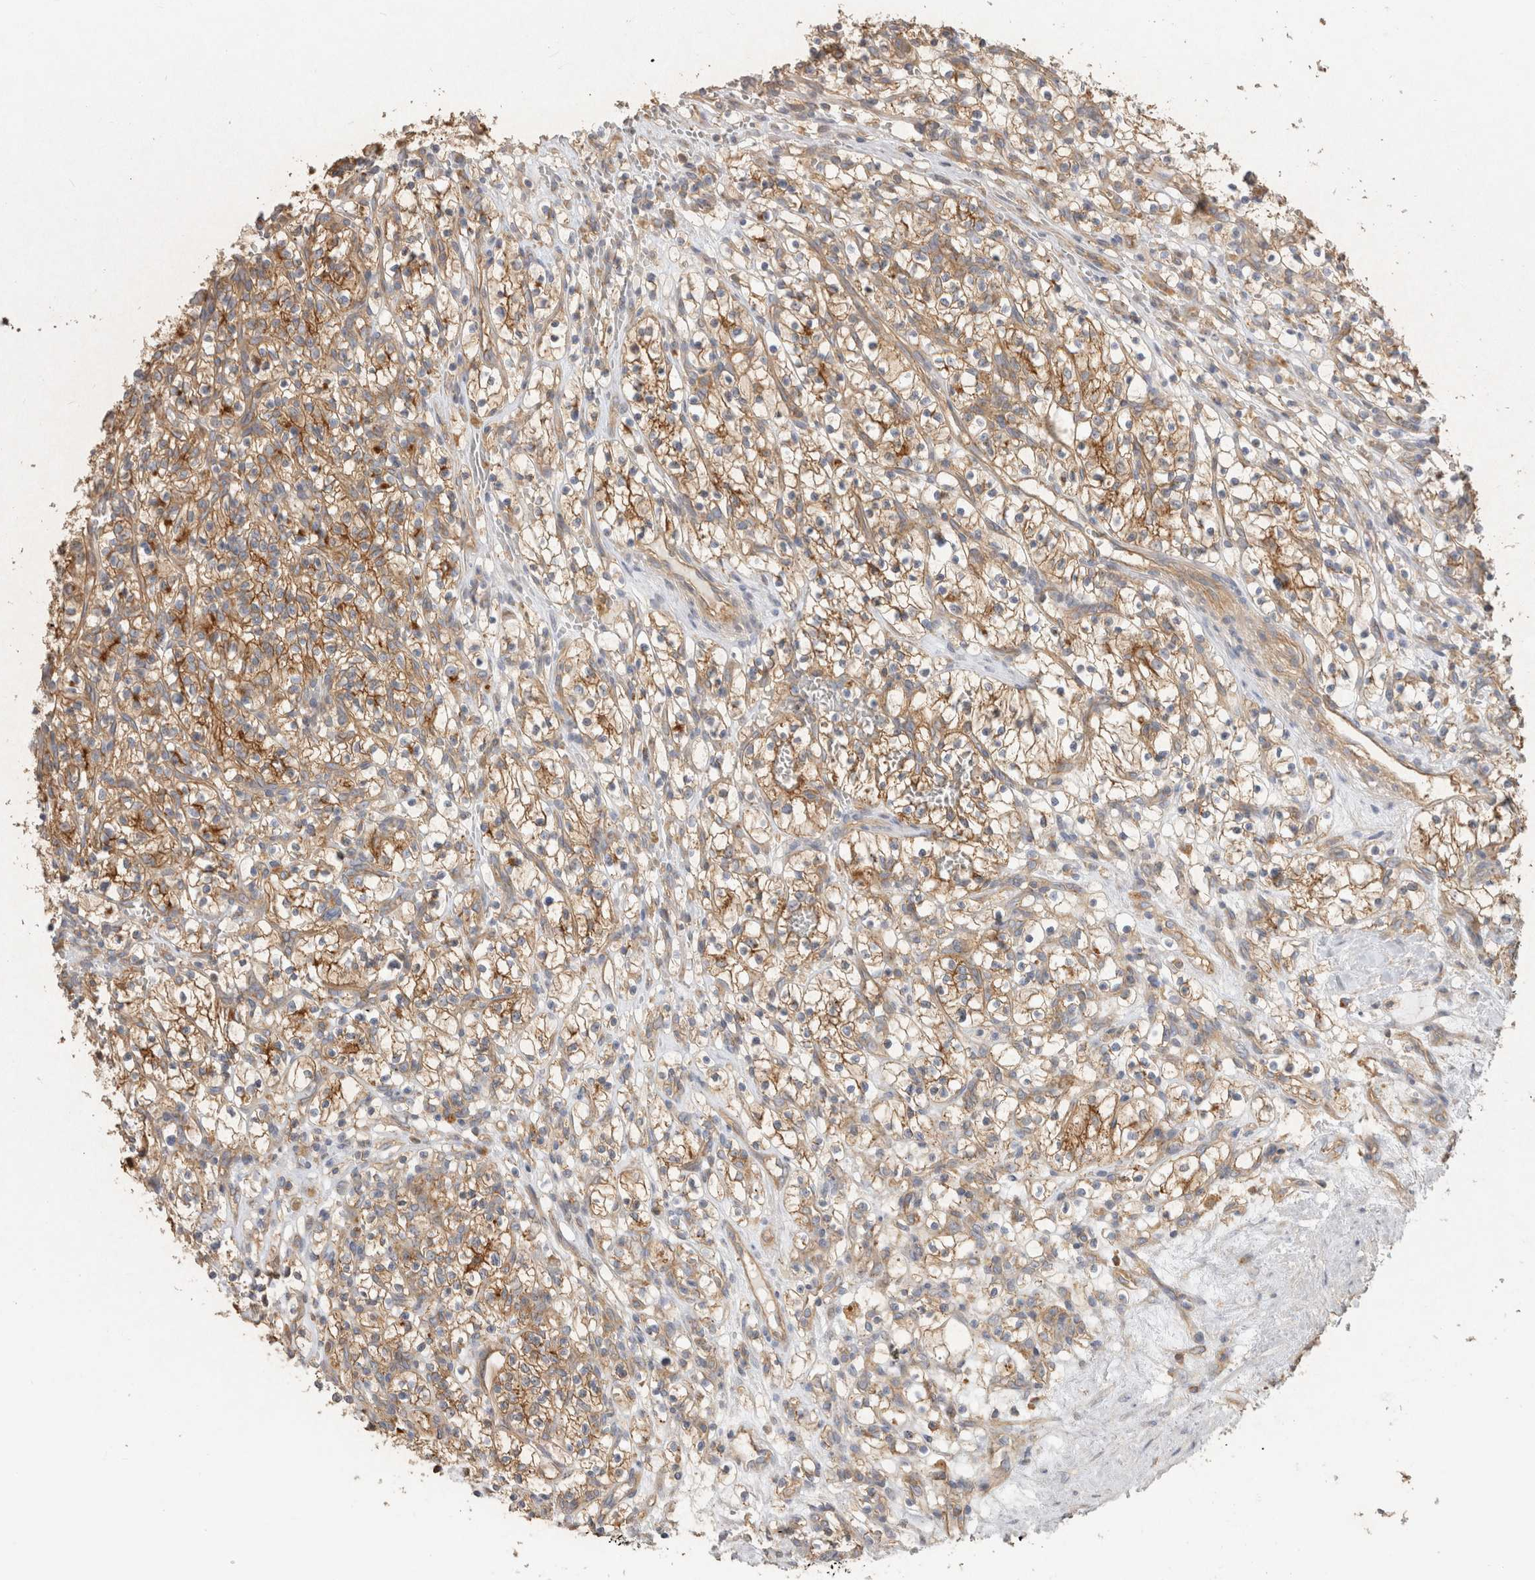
{"staining": {"intensity": "moderate", "quantity": ">75%", "location": "cytoplasmic/membranous"}, "tissue": "renal cancer", "cell_type": "Tumor cells", "image_type": "cancer", "snomed": [{"axis": "morphology", "description": "Adenocarcinoma, NOS"}, {"axis": "topography", "description": "Kidney"}], "caption": "Immunohistochemistry (IHC) histopathology image of neoplastic tissue: human adenocarcinoma (renal) stained using immunohistochemistry (IHC) reveals medium levels of moderate protein expression localized specifically in the cytoplasmic/membranous of tumor cells, appearing as a cytoplasmic/membranous brown color.", "gene": "CHMP6", "patient": {"sex": "female", "age": 57}}